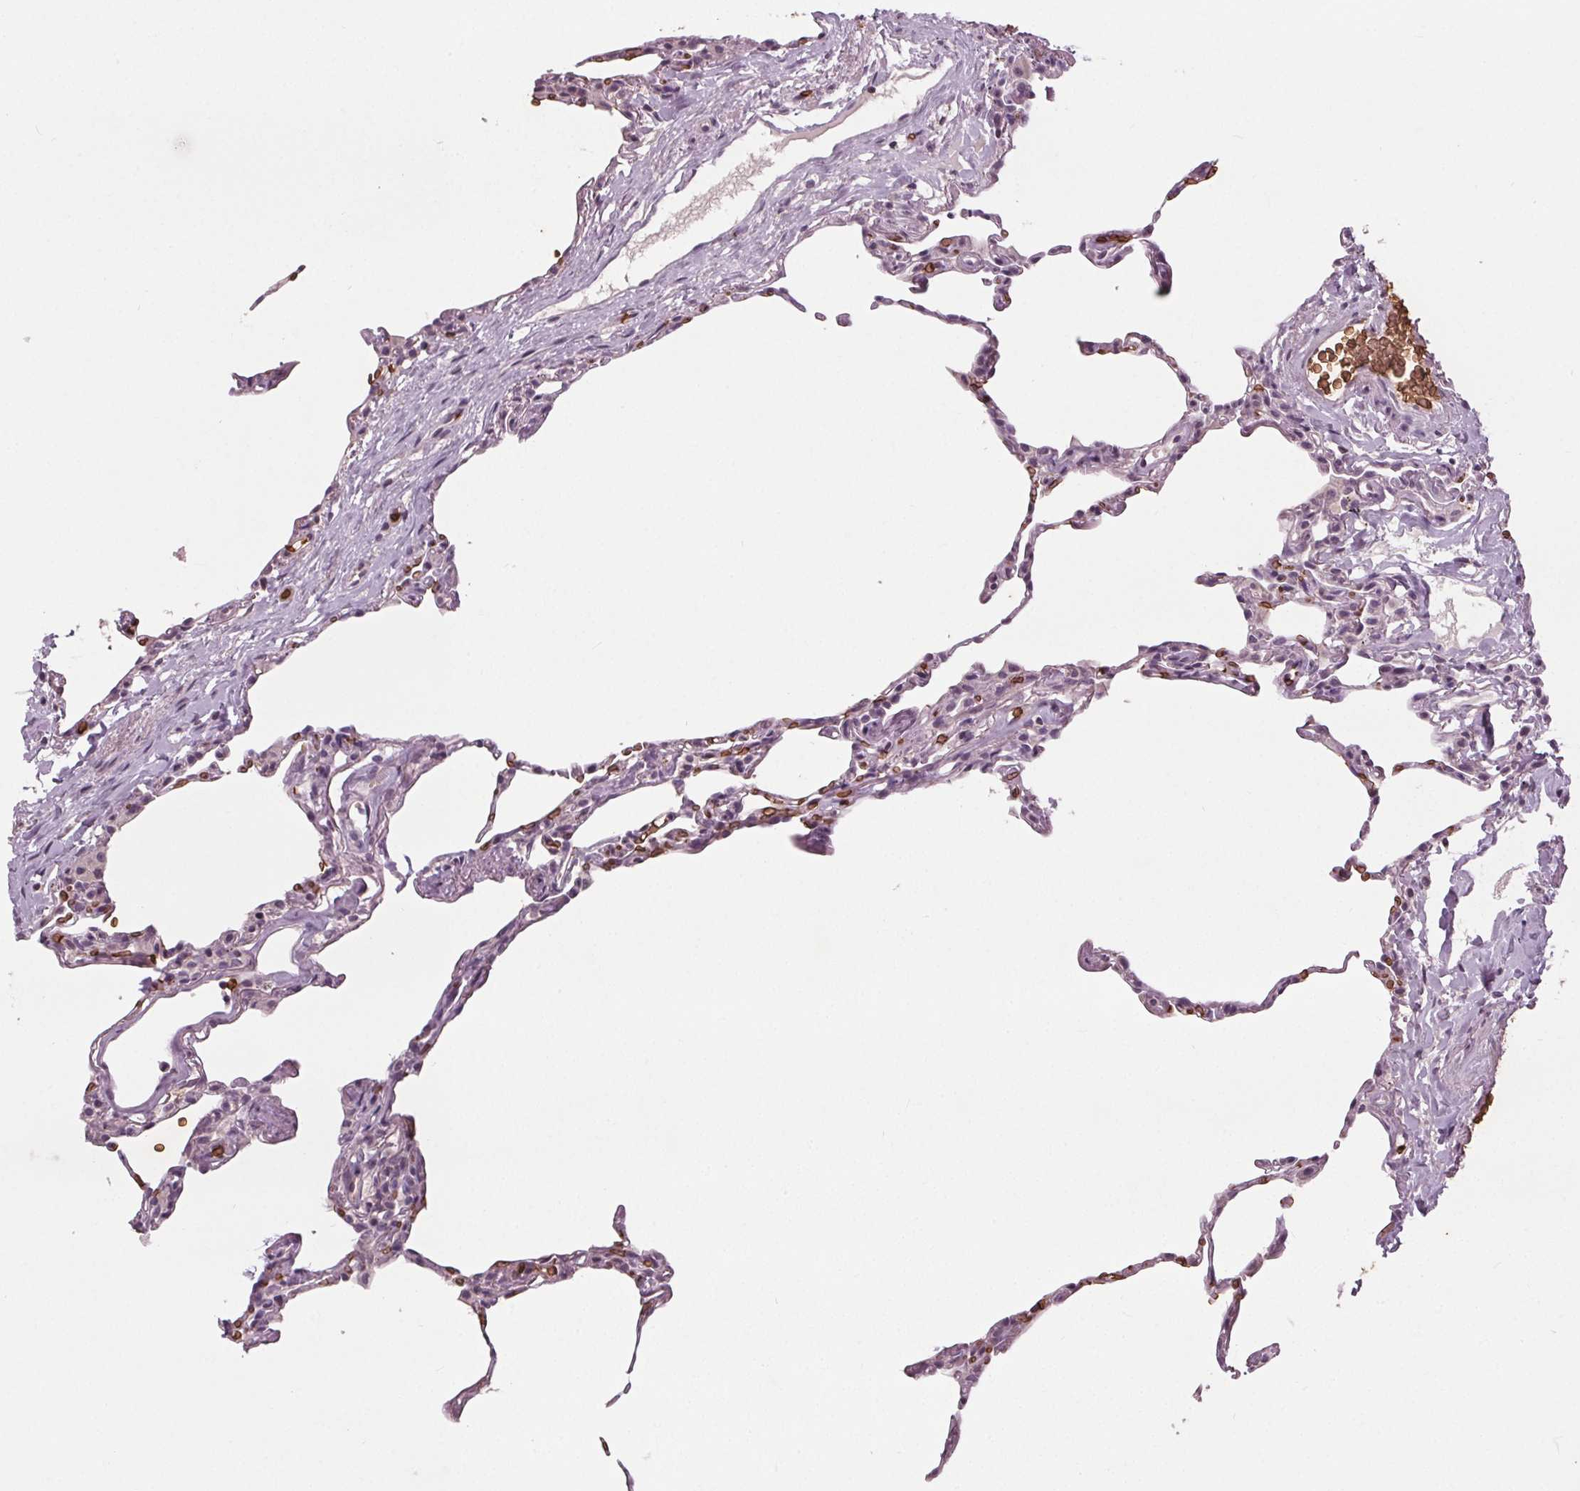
{"staining": {"intensity": "negative", "quantity": "none", "location": "none"}, "tissue": "lung", "cell_type": "Alveolar cells", "image_type": "normal", "snomed": [{"axis": "morphology", "description": "Normal tissue, NOS"}, {"axis": "topography", "description": "Lung"}], "caption": "An IHC histopathology image of benign lung is shown. There is no staining in alveolar cells of lung. (DAB immunohistochemistry, high magnification).", "gene": "SLC4A1", "patient": {"sex": "female", "age": 57}}